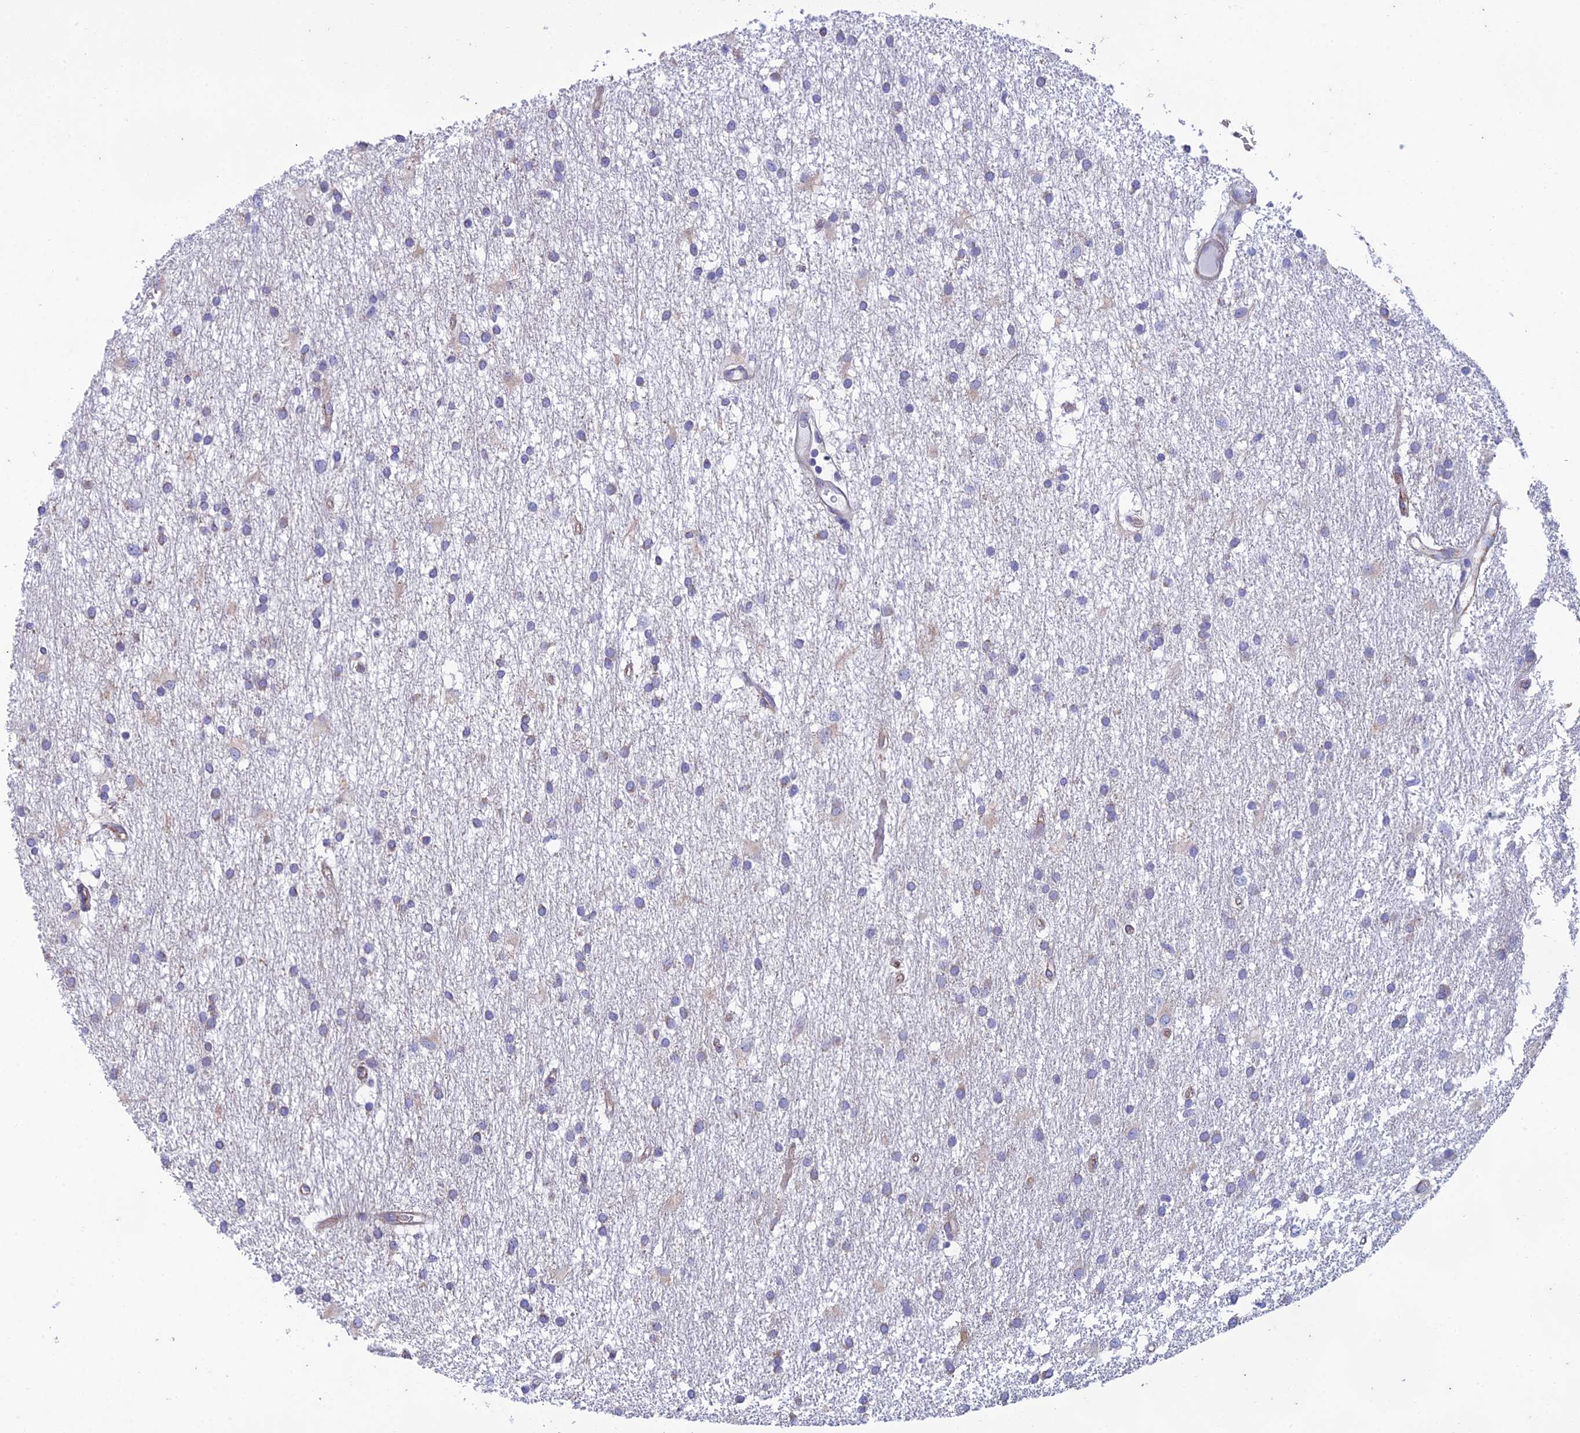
{"staining": {"intensity": "negative", "quantity": "none", "location": "none"}, "tissue": "glioma", "cell_type": "Tumor cells", "image_type": "cancer", "snomed": [{"axis": "morphology", "description": "Glioma, malignant, High grade"}, {"axis": "topography", "description": "Brain"}], "caption": "Tumor cells show no significant staining in glioma. Nuclei are stained in blue.", "gene": "PTCD2", "patient": {"sex": "male", "age": 77}}